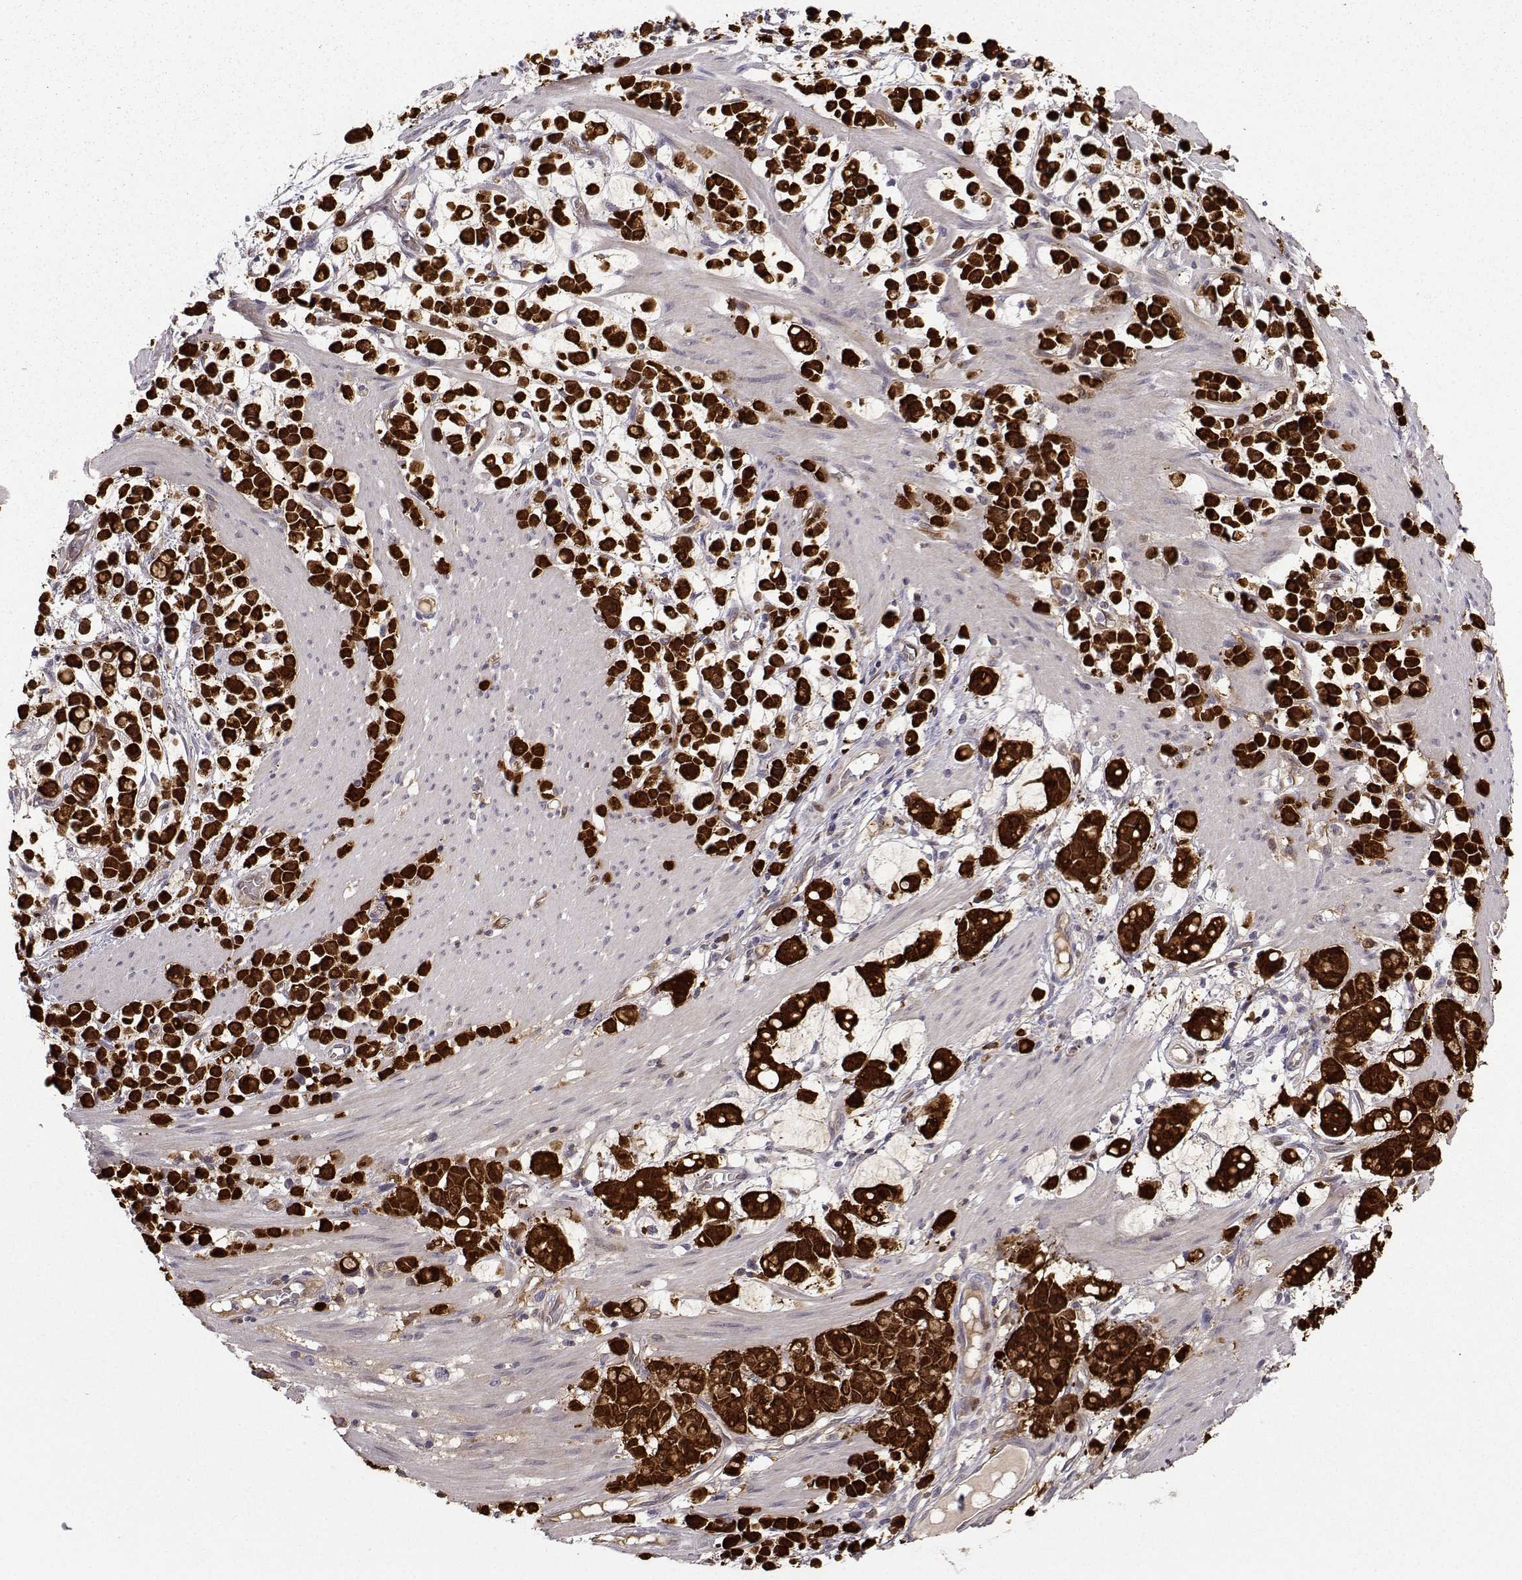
{"staining": {"intensity": "strong", "quantity": ">75%", "location": "cytoplasmic/membranous"}, "tissue": "stomach cancer", "cell_type": "Tumor cells", "image_type": "cancer", "snomed": [{"axis": "morphology", "description": "Adenocarcinoma, NOS"}, {"axis": "topography", "description": "Stomach"}], "caption": "A brown stain shows strong cytoplasmic/membranous staining of a protein in human stomach cancer tumor cells.", "gene": "NQO1", "patient": {"sex": "male", "age": 82}}